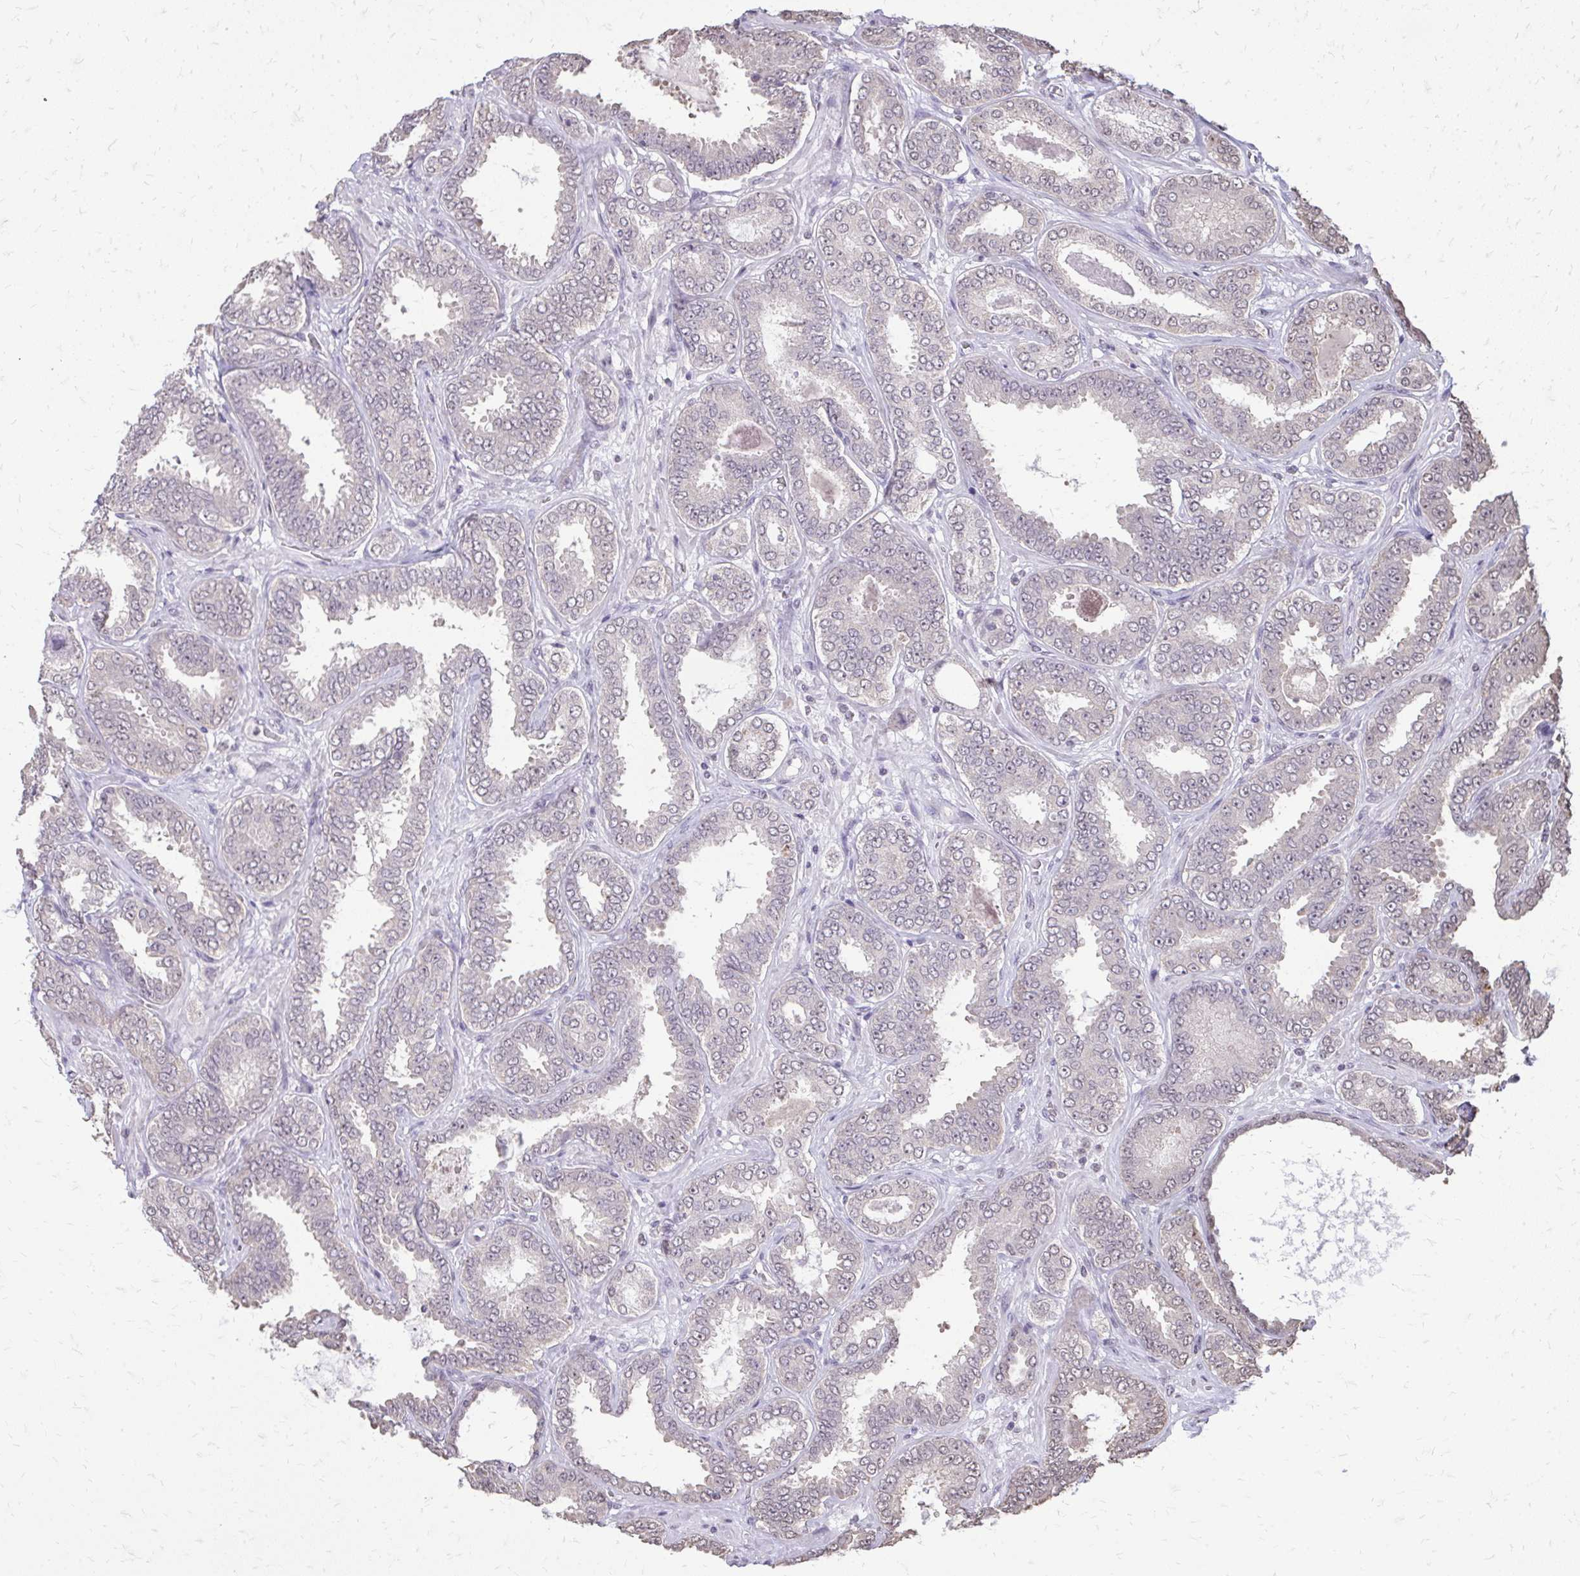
{"staining": {"intensity": "negative", "quantity": "none", "location": "none"}, "tissue": "prostate cancer", "cell_type": "Tumor cells", "image_type": "cancer", "snomed": [{"axis": "morphology", "description": "Adenocarcinoma, High grade"}, {"axis": "topography", "description": "Prostate"}], "caption": "There is no significant expression in tumor cells of adenocarcinoma (high-grade) (prostate).", "gene": "AKAP5", "patient": {"sex": "male", "age": 72}}